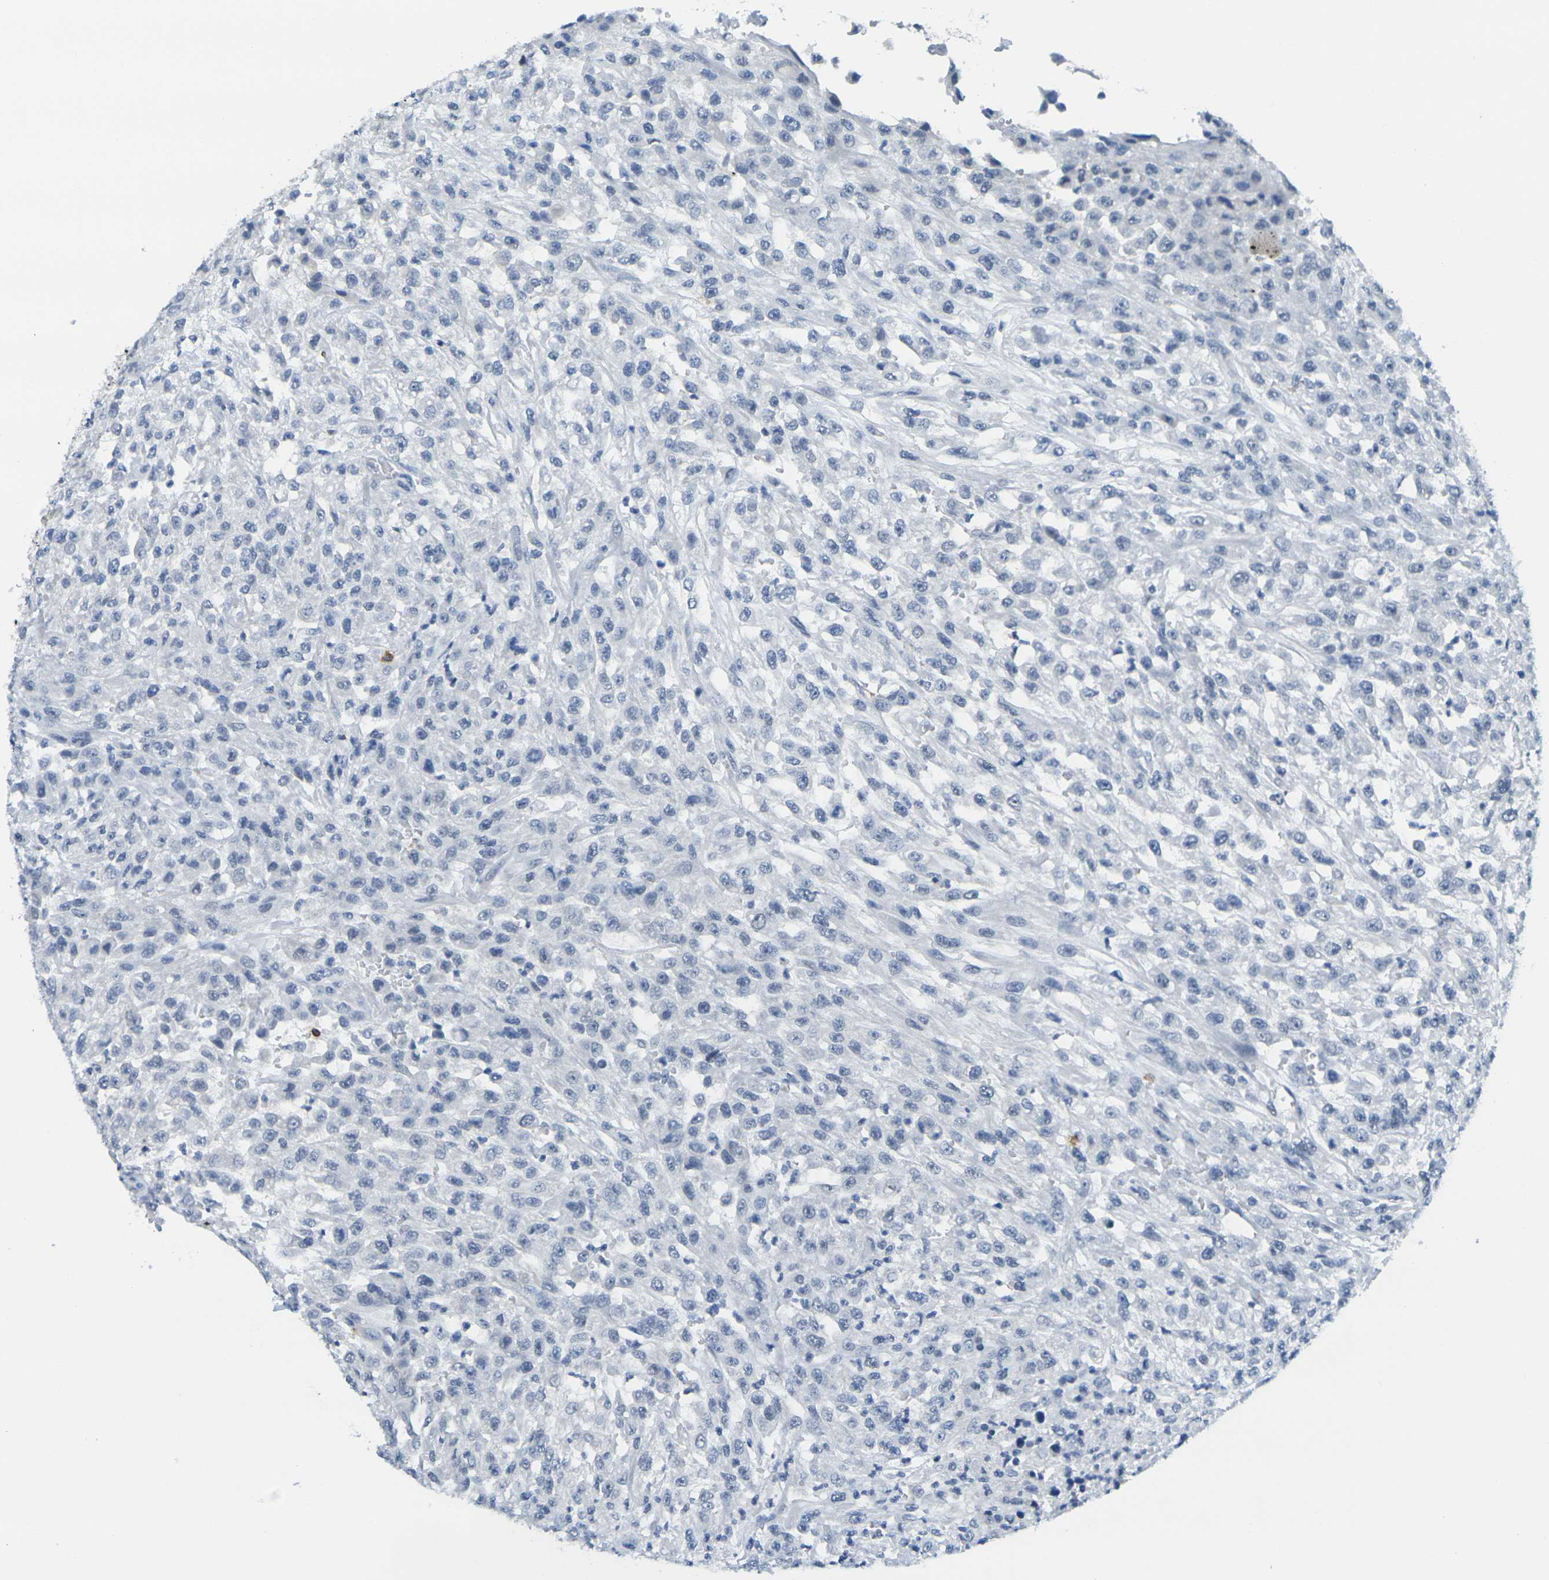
{"staining": {"intensity": "negative", "quantity": "none", "location": "none"}, "tissue": "urothelial cancer", "cell_type": "Tumor cells", "image_type": "cancer", "snomed": [{"axis": "morphology", "description": "Urothelial carcinoma, High grade"}, {"axis": "topography", "description": "Urinary bladder"}], "caption": "This histopathology image is of urothelial carcinoma (high-grade) stained with IHC to label a protein in brown with the nuclei are counter-stained blue. There is no staining in tumor cells.", "gene": "CD3D", "patient": {"sex": "male", "age": 46}}